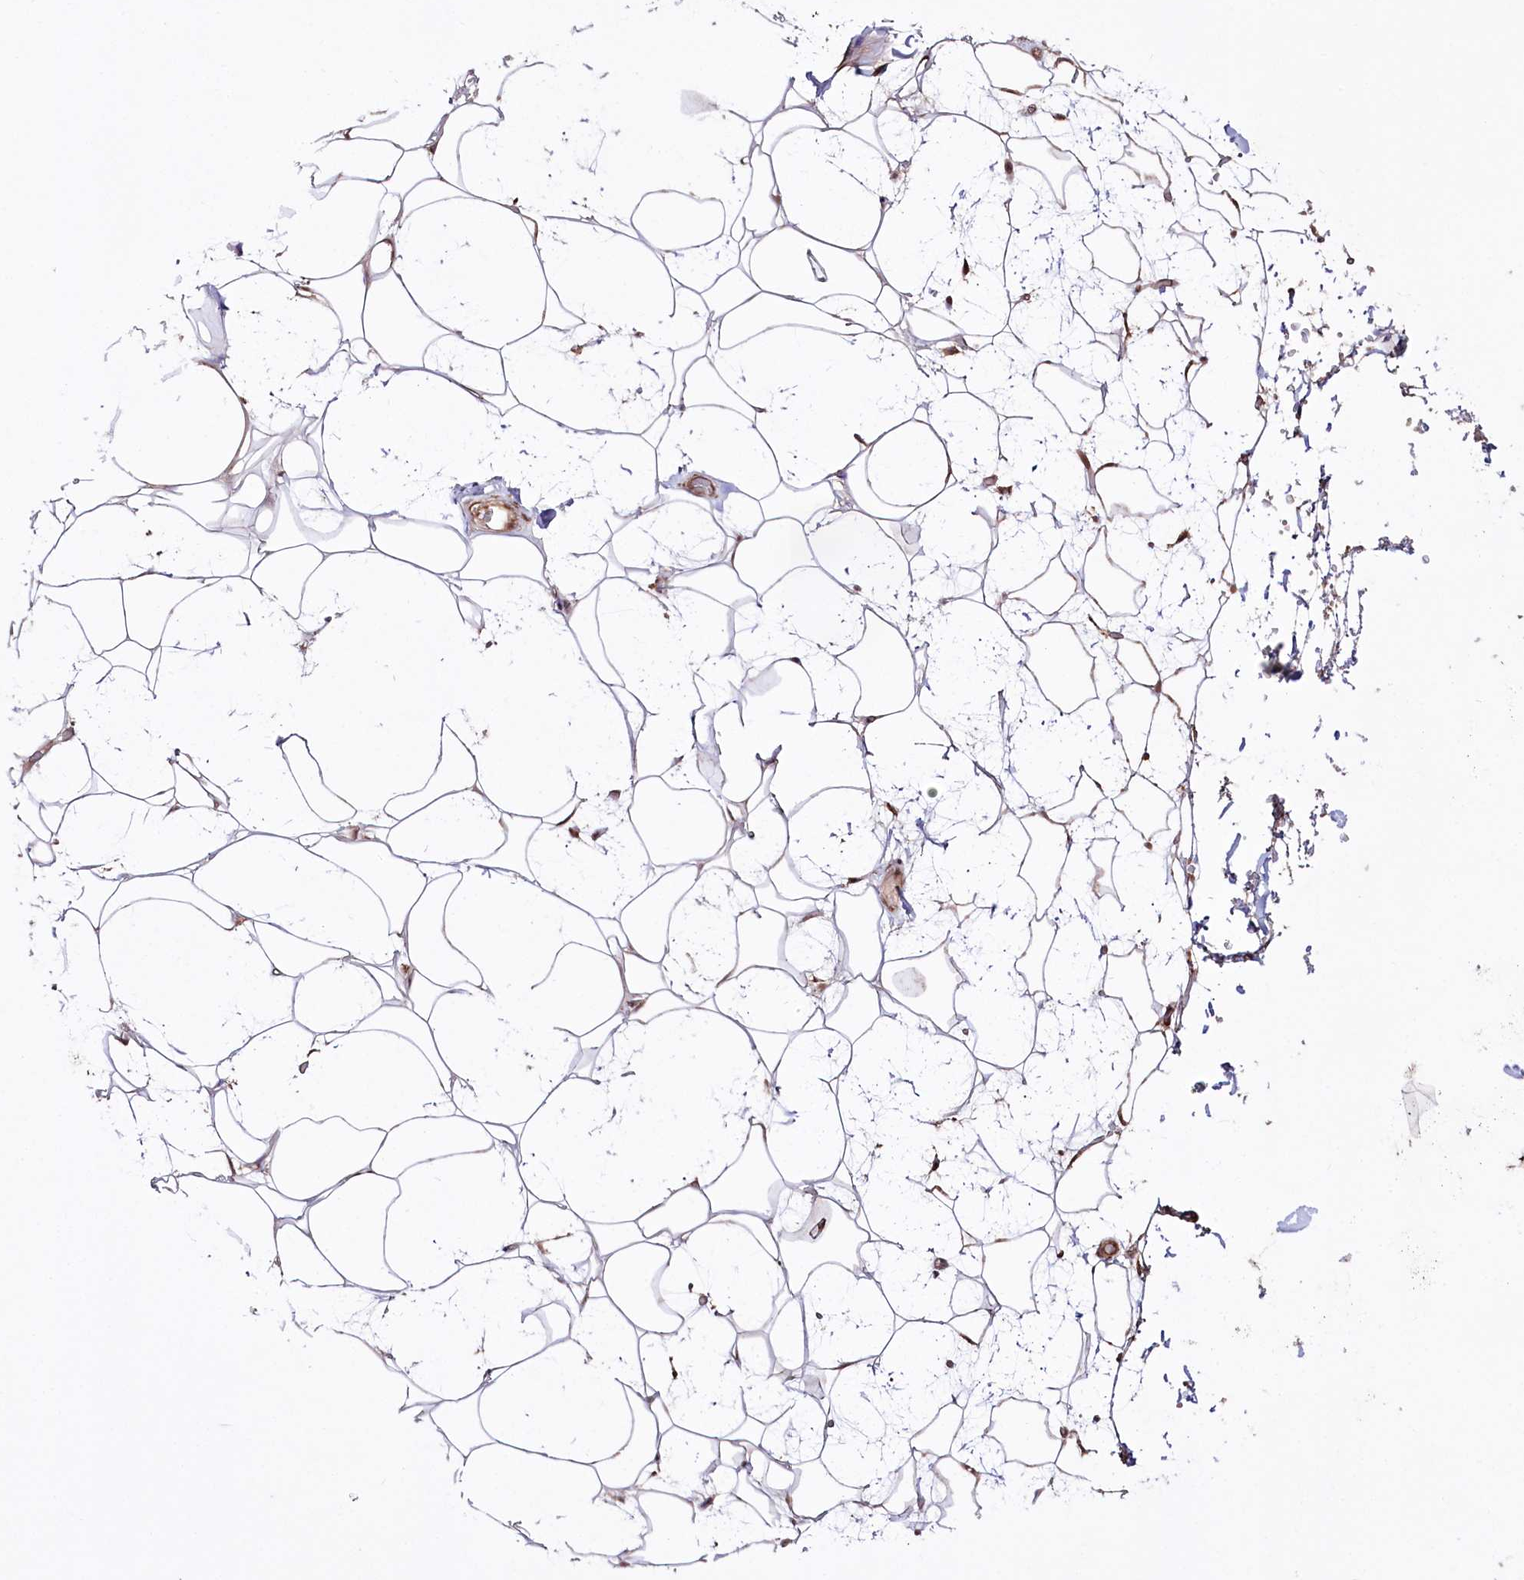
{"staining": {"intensity": "weak", "quantity": "25%-75%", "location": "cytoplasmic/membranous,nuclear"}, "tissue": "adipose tissue", "cell_type": "Adipocytes", "image_type": "normal", "snomed": [{"axis": "morphology", "description": "Normal tissue, NOS"}, {"axis": "topography", "description": "Breast"}], "caption": "Immunohistochemical staining of benign adipose tissue demonstrates weak cytoplasmic/membranous,nuclear protein positivity in approximately 25%-75% of adipocytes. (IHC, brightfield microscopy, high magnification).", "gene": "REXO2", "patient": {"sex": "female", "age": 26}}